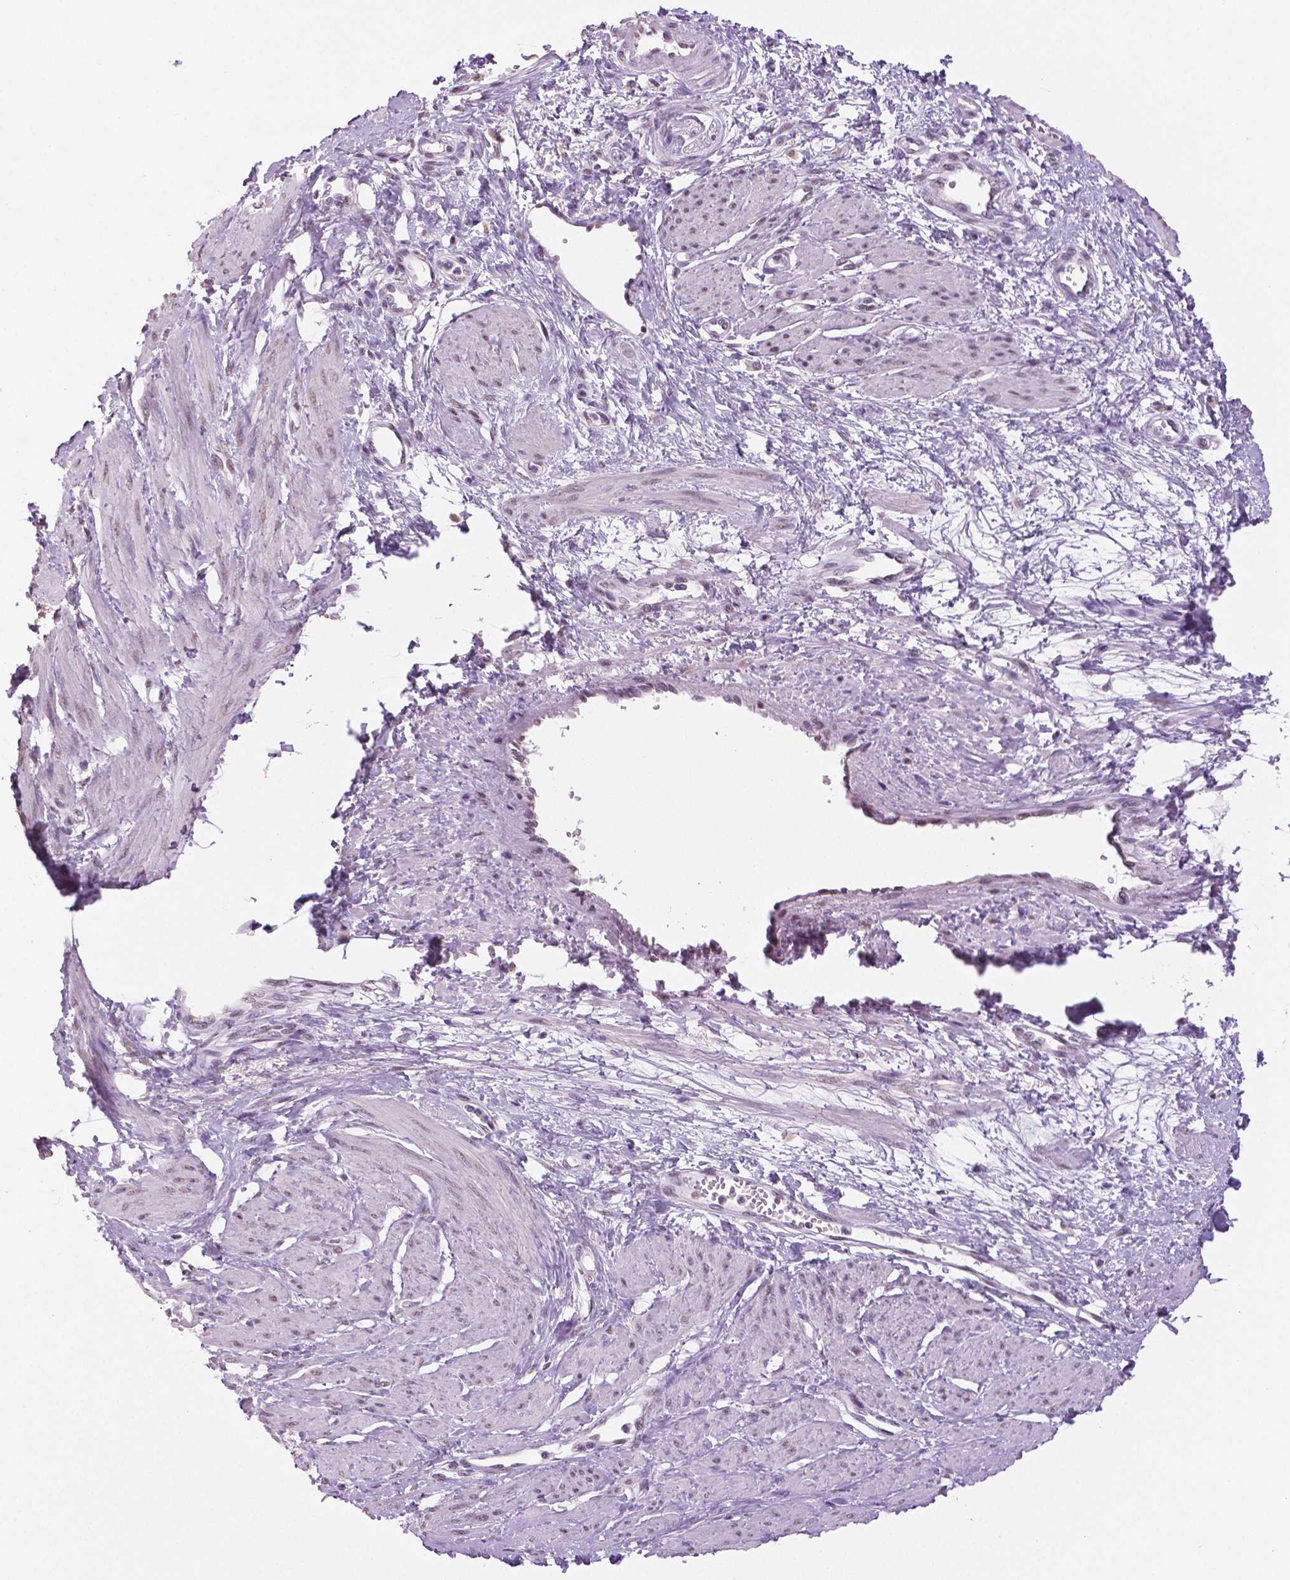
{"staining": {"intensity": "negative", "quantity": "none", "location": "none"}, "tissue": "smooth muscle", "cell_type": "Smooth muscle cells", "image_type": "normal", "snomed": [{"axis": "morphology", "description": "Normal tissue, NOS"}, {"axis": "topography", "description": "Smooth muscle"}, {"axis": "topography", "description": "Uterus"}], "caption": "Smooth muscle cells show no significant protein positivity in normal smooth muscle. Nuclei are stained in blue.", "gene": "IGF2BP1", "patient": {"sex": "female", "age": 39}}